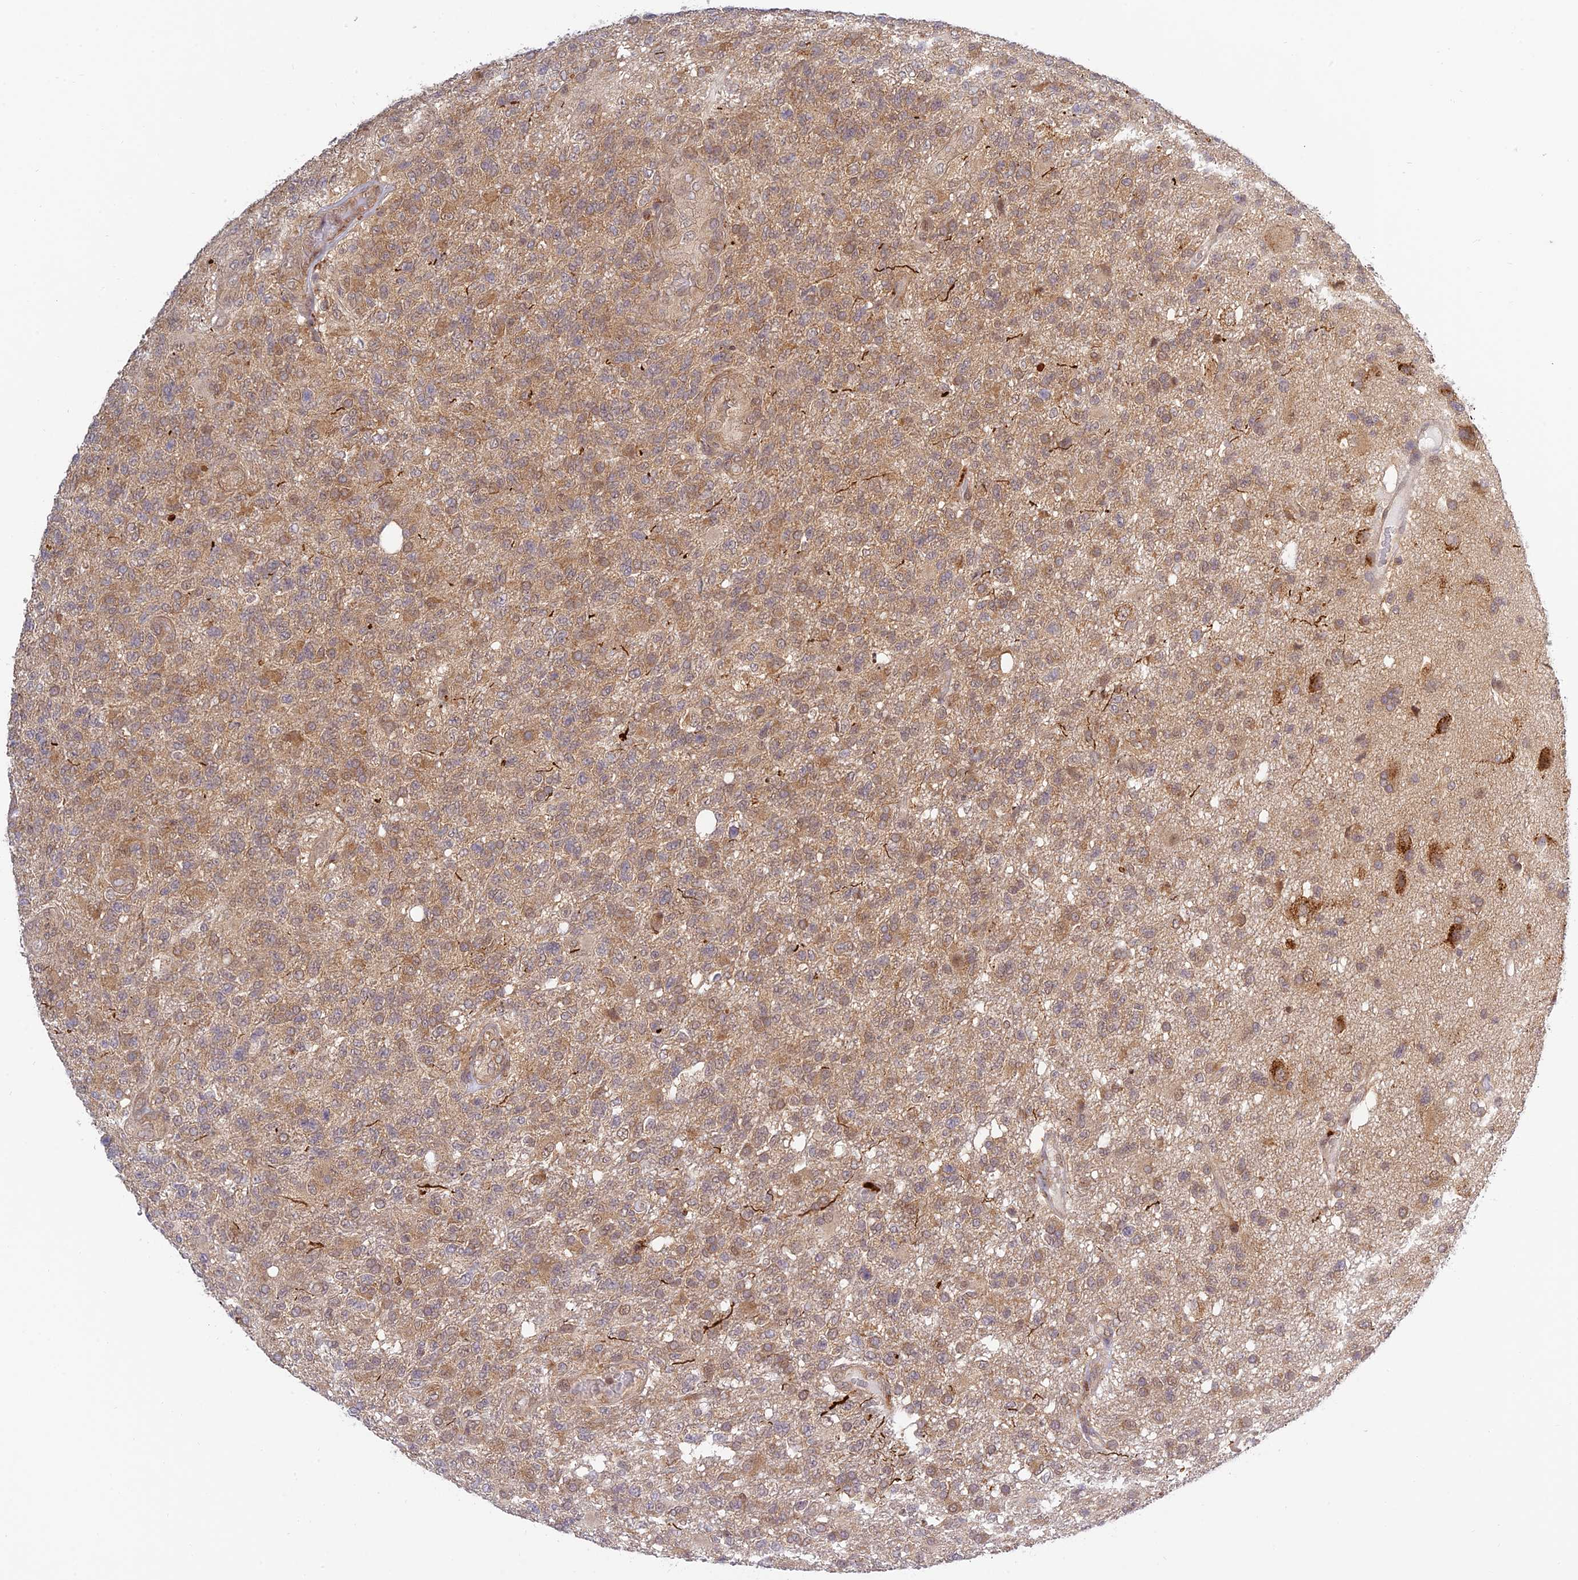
{"staining": {"intensity": "weak", "quantity": "25%-75%", "location": "cytoplasmic/membranous"}, "tissue": "glioma", "cell_type": "Tumor cells", "image_type": "cancer", "snomed": [{"axis": "morphology", "description": "Glioma, malignant, High grade"}, {"axis": "topography", "description": "Brain"}], "caption": "An immunohistochemistry photomicrograph of neoplastic tissue is shown. Protein staining in brown highlights weak cytoplasmic/membranous positivity in malignant high-grade glioma within tumor cells.", "gene": "SKIC8", "patient": {"sex": "male", "age": 56}}